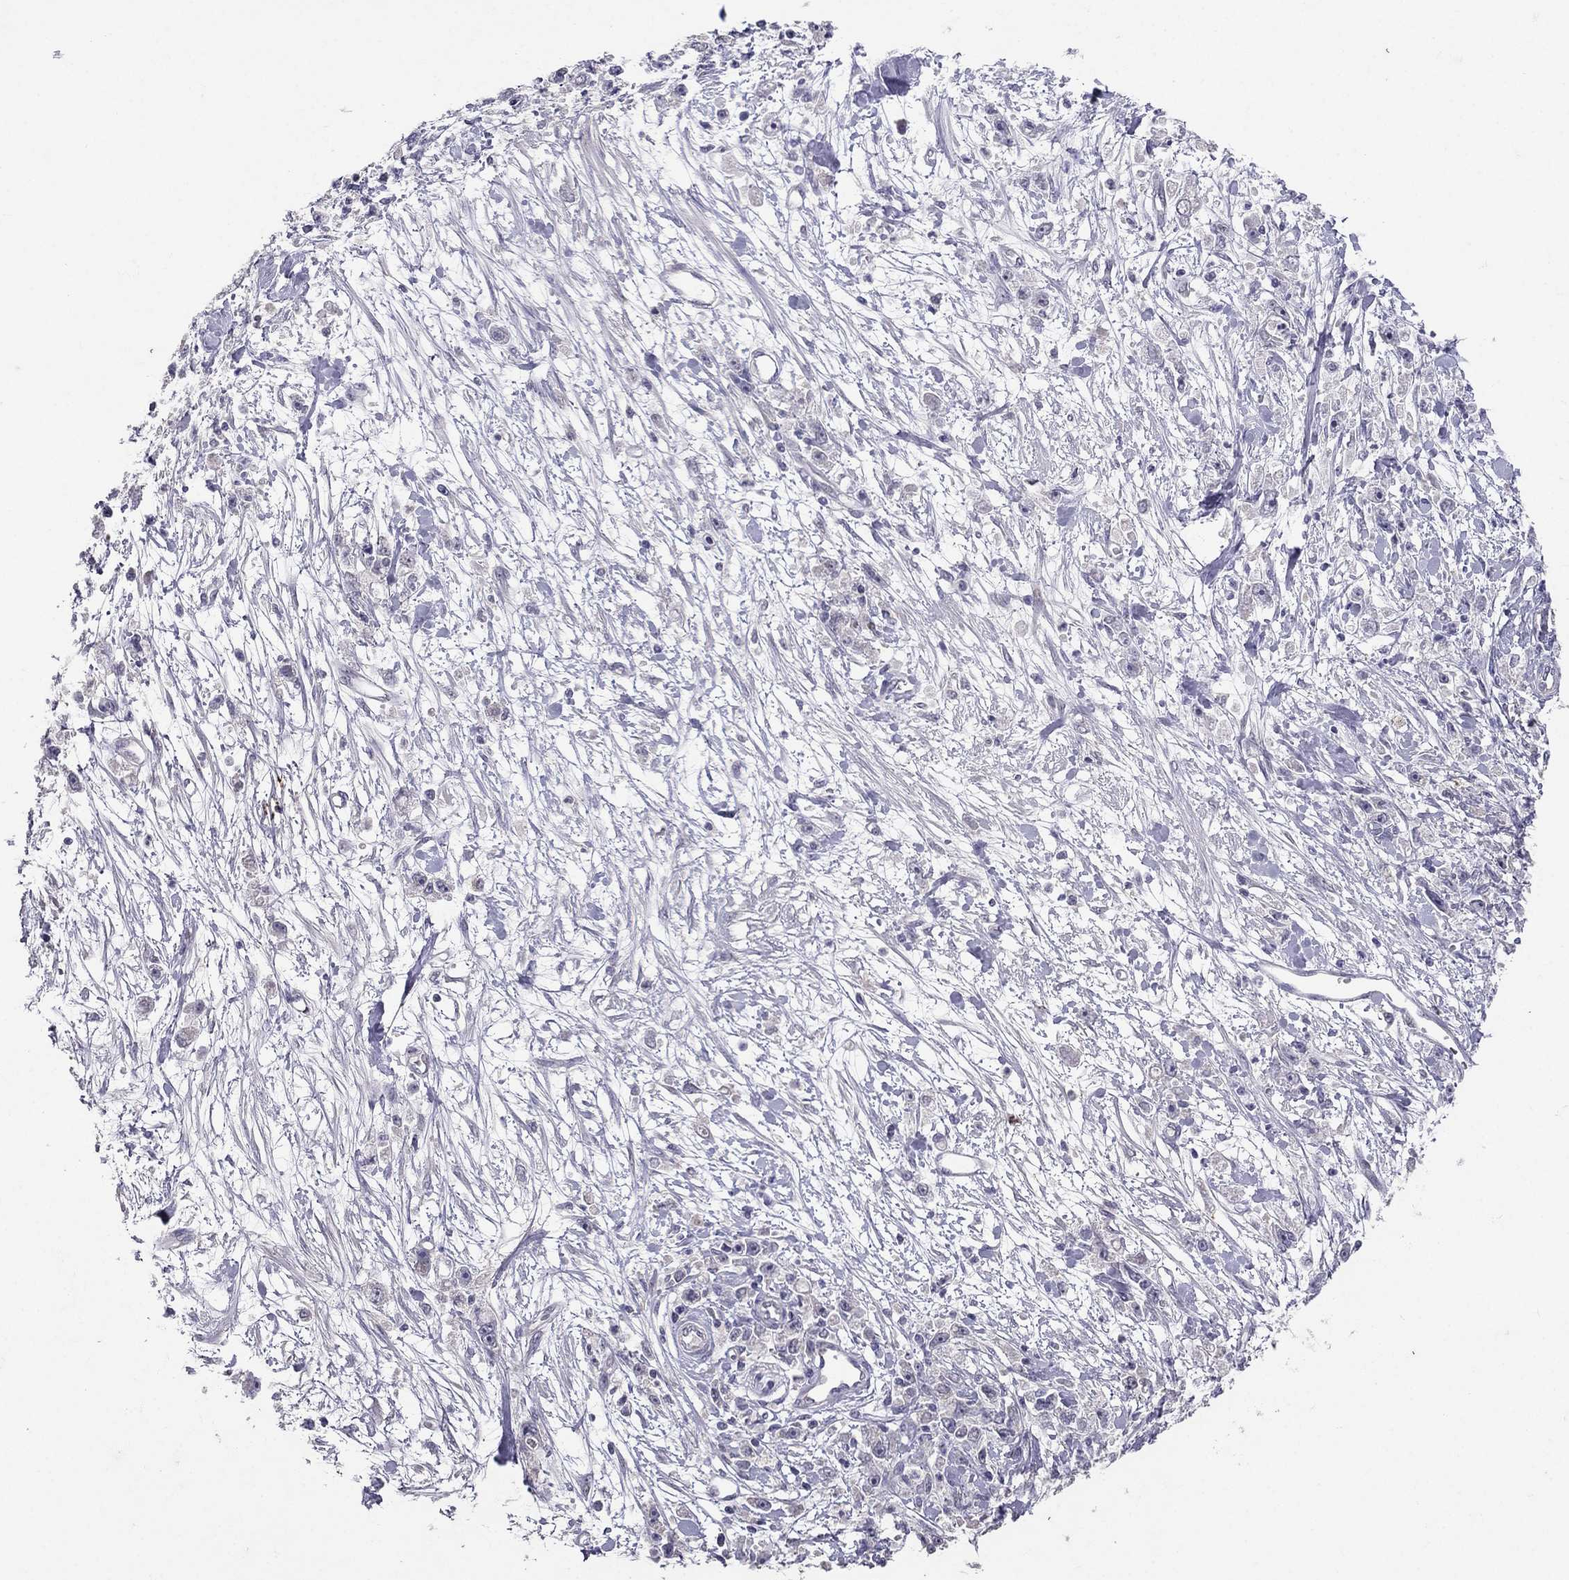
{"staining": {"intensity": "negative", "quantity": "none", "location": "none"}, "tissue": "stomach cancer", "cell_type": "Tumor cells", "image_type": "cancer", "snomed": [{"axis": "morphology", "description": "Adenocarcinoma, NOS"}, {"axis": "topography", "description": "Stomach"}], "caption": "Tumor cells are negative for protein expression in human stomach cancer (adenocarcinoma). The staining was performed using DAB (3,3'-diaminobenzidine) to visualize the protein expression in brown, while the nuclei were stained in blue with hematoxylin (Magnification: 20x).", "gene": "FST", "patient": {"sex": "female", "age": 59}}